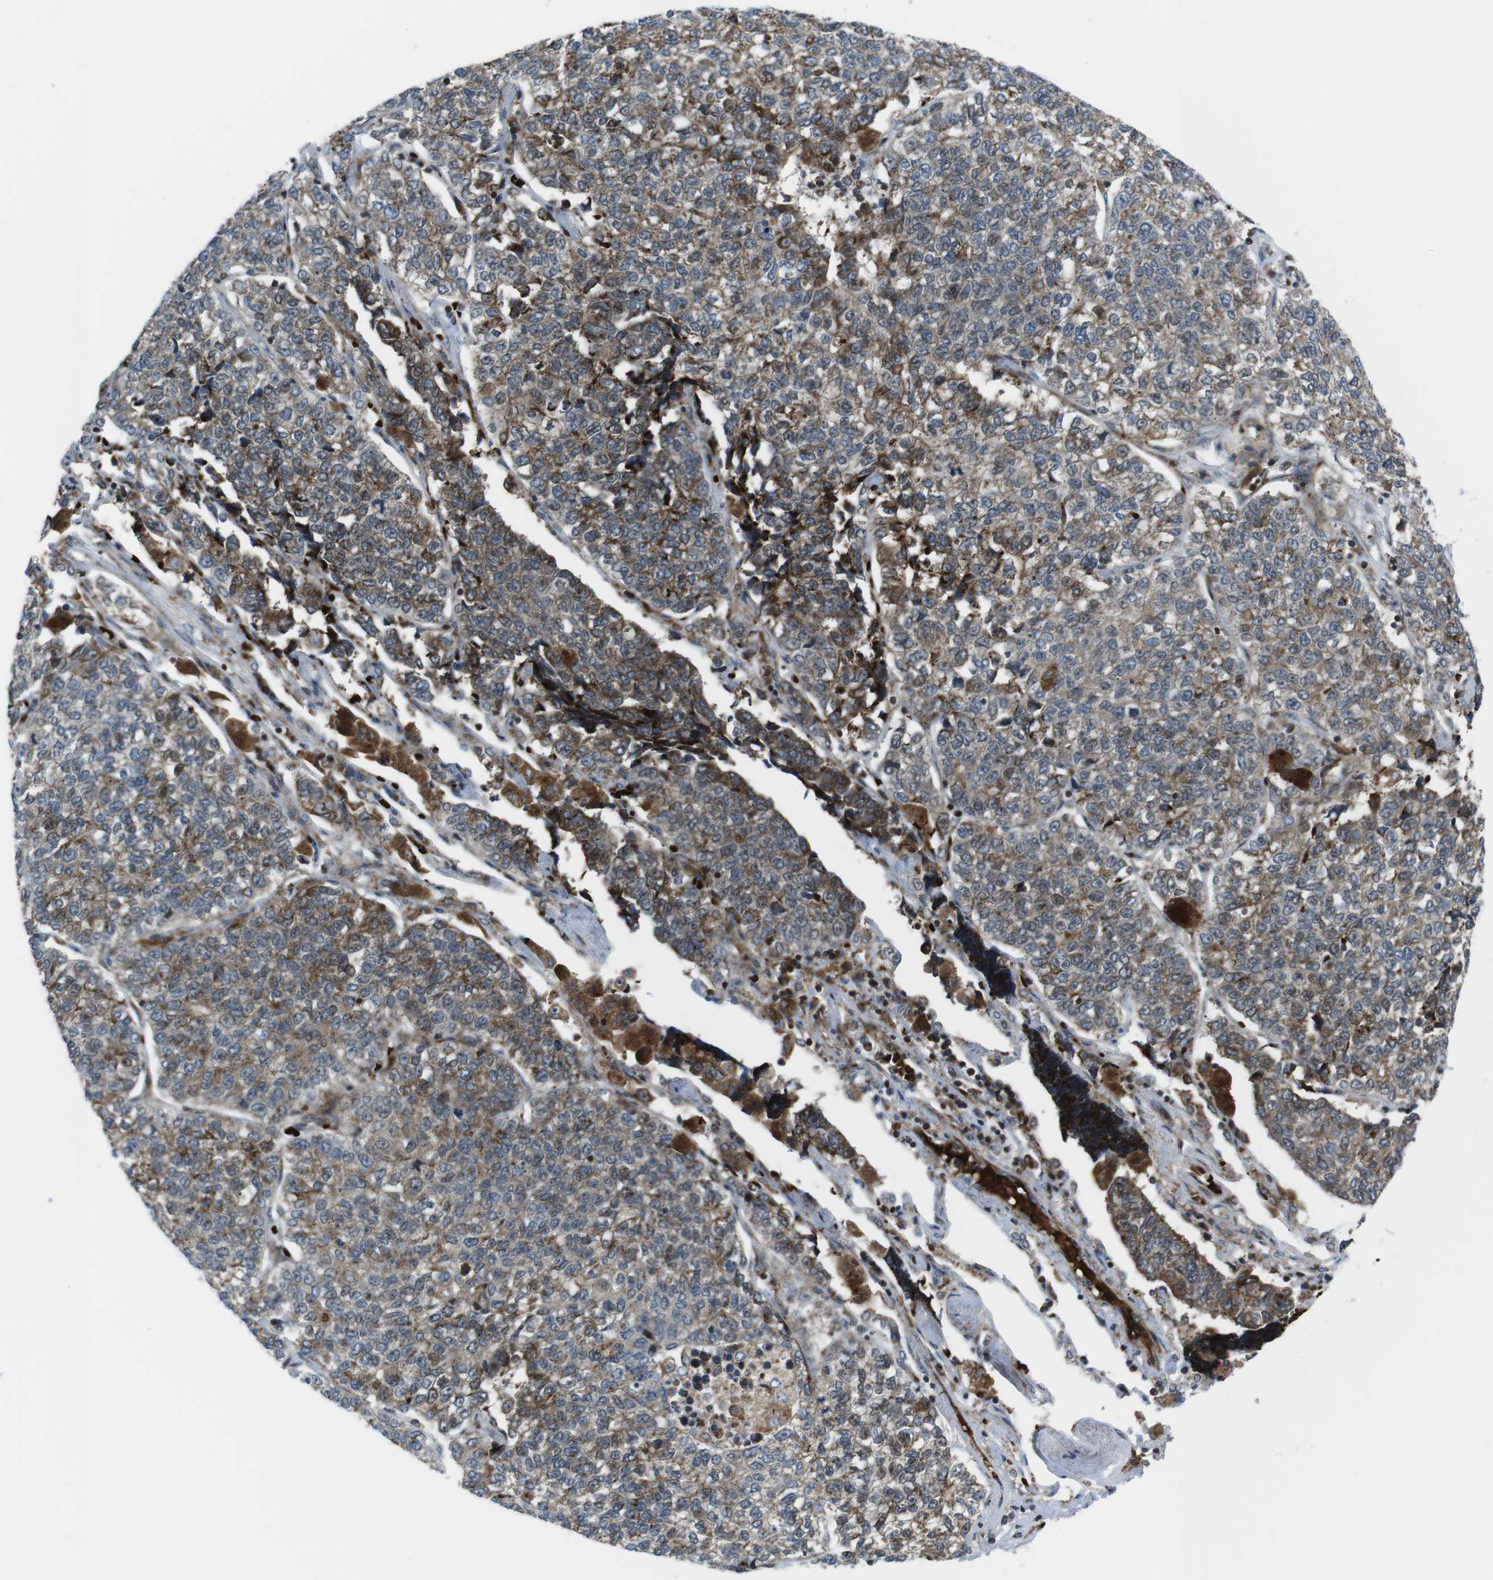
{"staining": {"intensity": "moderate", "quantity": "25%-75%", "location": "cytoplasmic/membranous"}, "tissue": "lung cancer", "cell_type": "Tumor cells", "image_type": "cancer", "snomed": [{"axis": "morphology", "description": "Adenocarcinoma, NOS"}, {"axis": "topography", "description": "Lung"}], "caption": "Immunohistochemical staining of lung adenocarcinoma shows medium levels of moderate cytoplasmic/membranous expression in approximately 25%-75% of tumor cells.", "gene": "CUL7", "patient": {"sex": "male", "age": 49}}